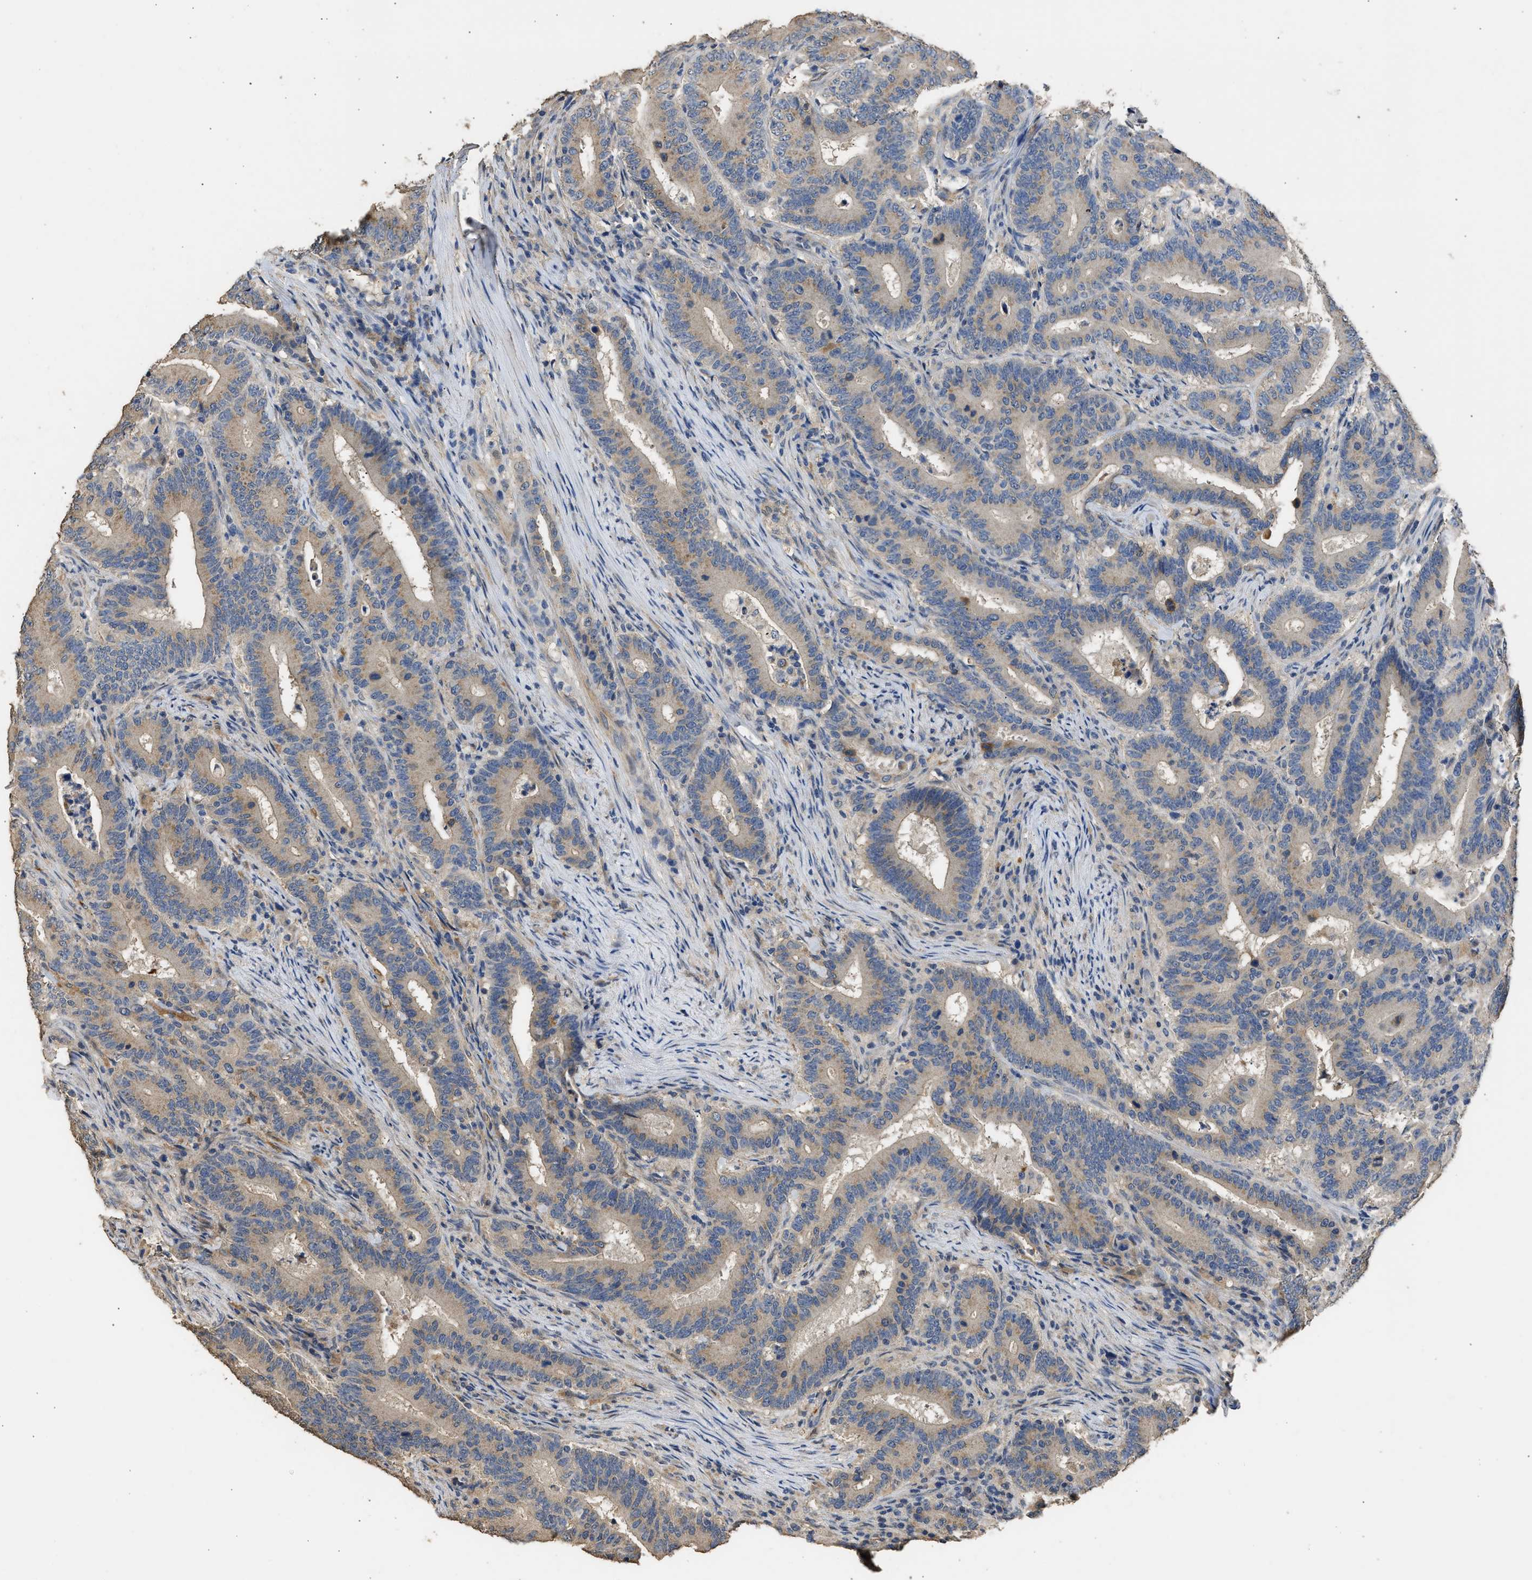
{"staining": {"intensity": "moderate", "quantity": "25%-75%", "location": "cytoplasmic/membranous"}, "tissue": "colorectal cancer", "cell_type": "Tumor cells", "image_type": "cancer", "snomed": [{"axis": "morphology", "description": "Adenocarcinoma, NOS"}, {"axis": "topography", "description": "Colon"}], "caption": "A micrograph showing moderate cytoplasmic/membranous staining in about 25%-75% of tumor cells in colorectal cancer (adenocarcinoma), as visualized by brown immunohistochemical staining.", "gene": "SPINT2", "patient": {"sex": "female", "age": 66}}